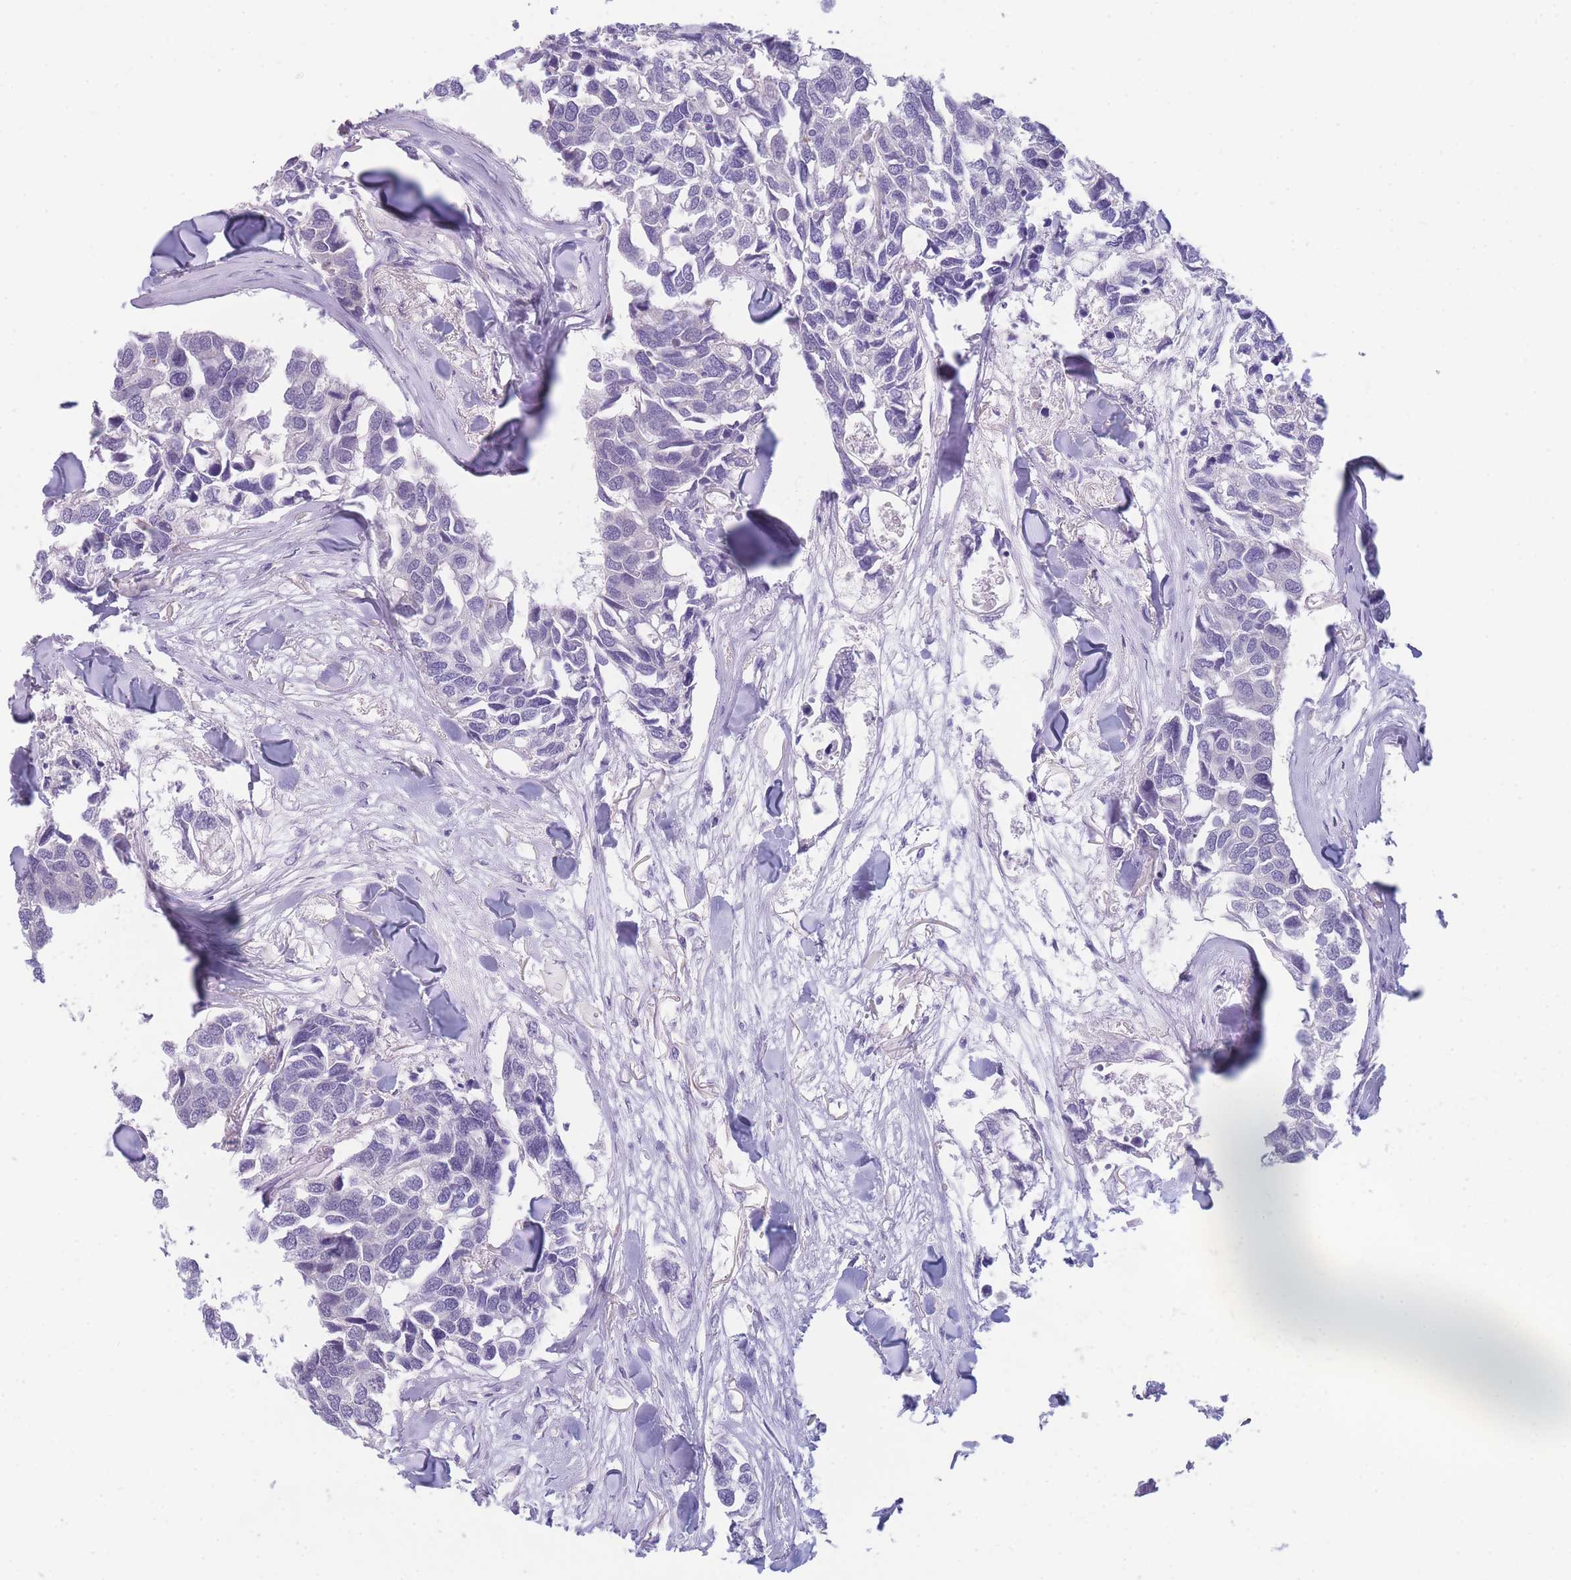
{"staining": {"intensity": "negative", "quantity": "none", "location": "none"}, "tissue": "breast cancer", "cell_type": "Tumor cells", "image_type": "cancer", "snomed": [{"axis": "morphology", "description": "Duct carcinoma"}, {"axis": "topography", "description": "Breast"}], "caption": "IHC micrograph of neoplastic tissue: human breast cancer (invasive ductal carcinoma) stained with DAB (3,3'-diaminobenzidine) exhibits no significant protein expression in tumor cells.", "gene": "DDX49", "patient": {"sex": "female", "age": 83}}